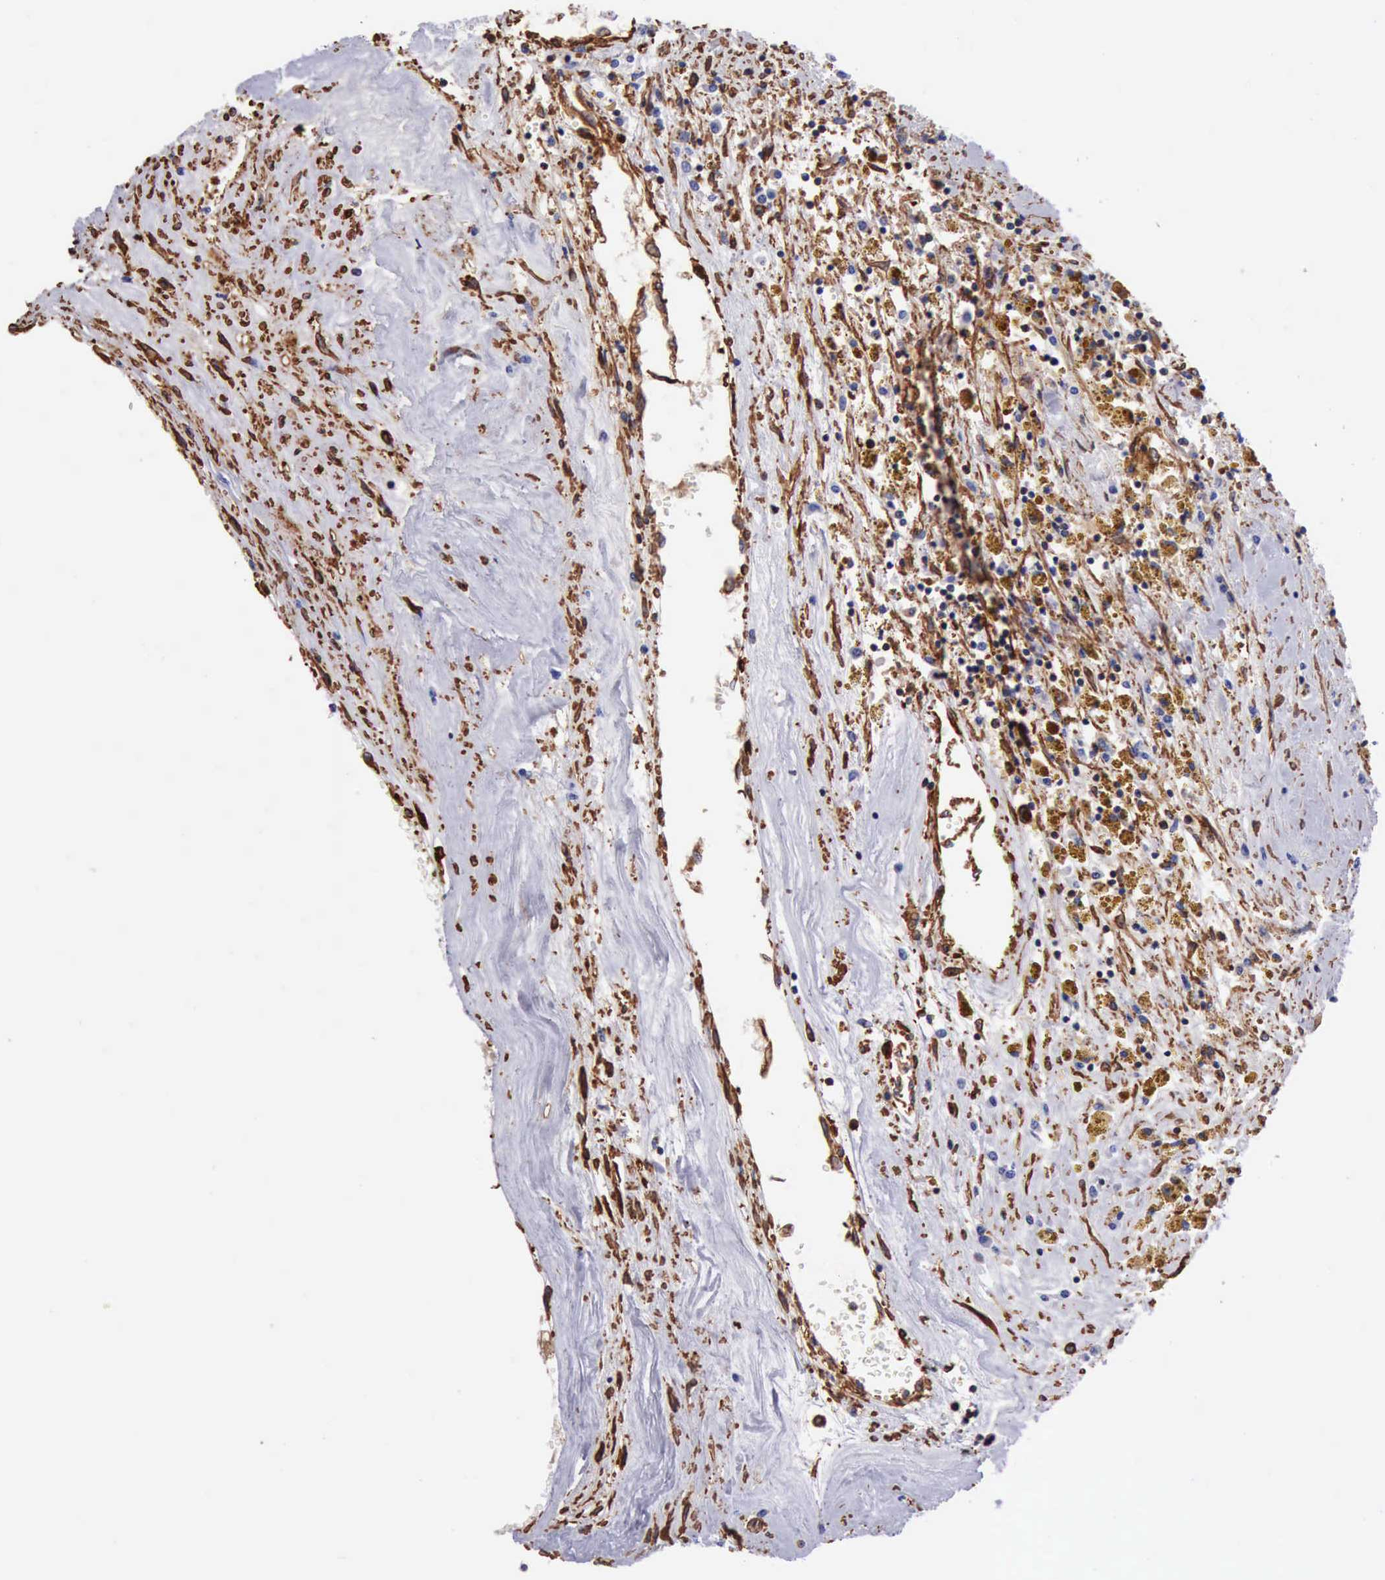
{"staining": {"intensity": "moderate", "quantity": "25%-75%", "location": "cytoplasmic/membranous"}, "tissue": "renal cancer", "cell_type": "Tumor cells", "image_type": "cancer", "snomed": [{"axis": "morphology", "description": "Adenocarcinoma, NOS"}, {"axis": "topography", "description": "Kidney"}], "caption": "A histopathology image showing moderate cytoplasmic/membranous expression in about 25%-75% of tumor cells in renal cancer, as visualized by brown immunohistochemical staining.", "gene": "FLNA", "patient": {"sex": "male", "age": 78}}